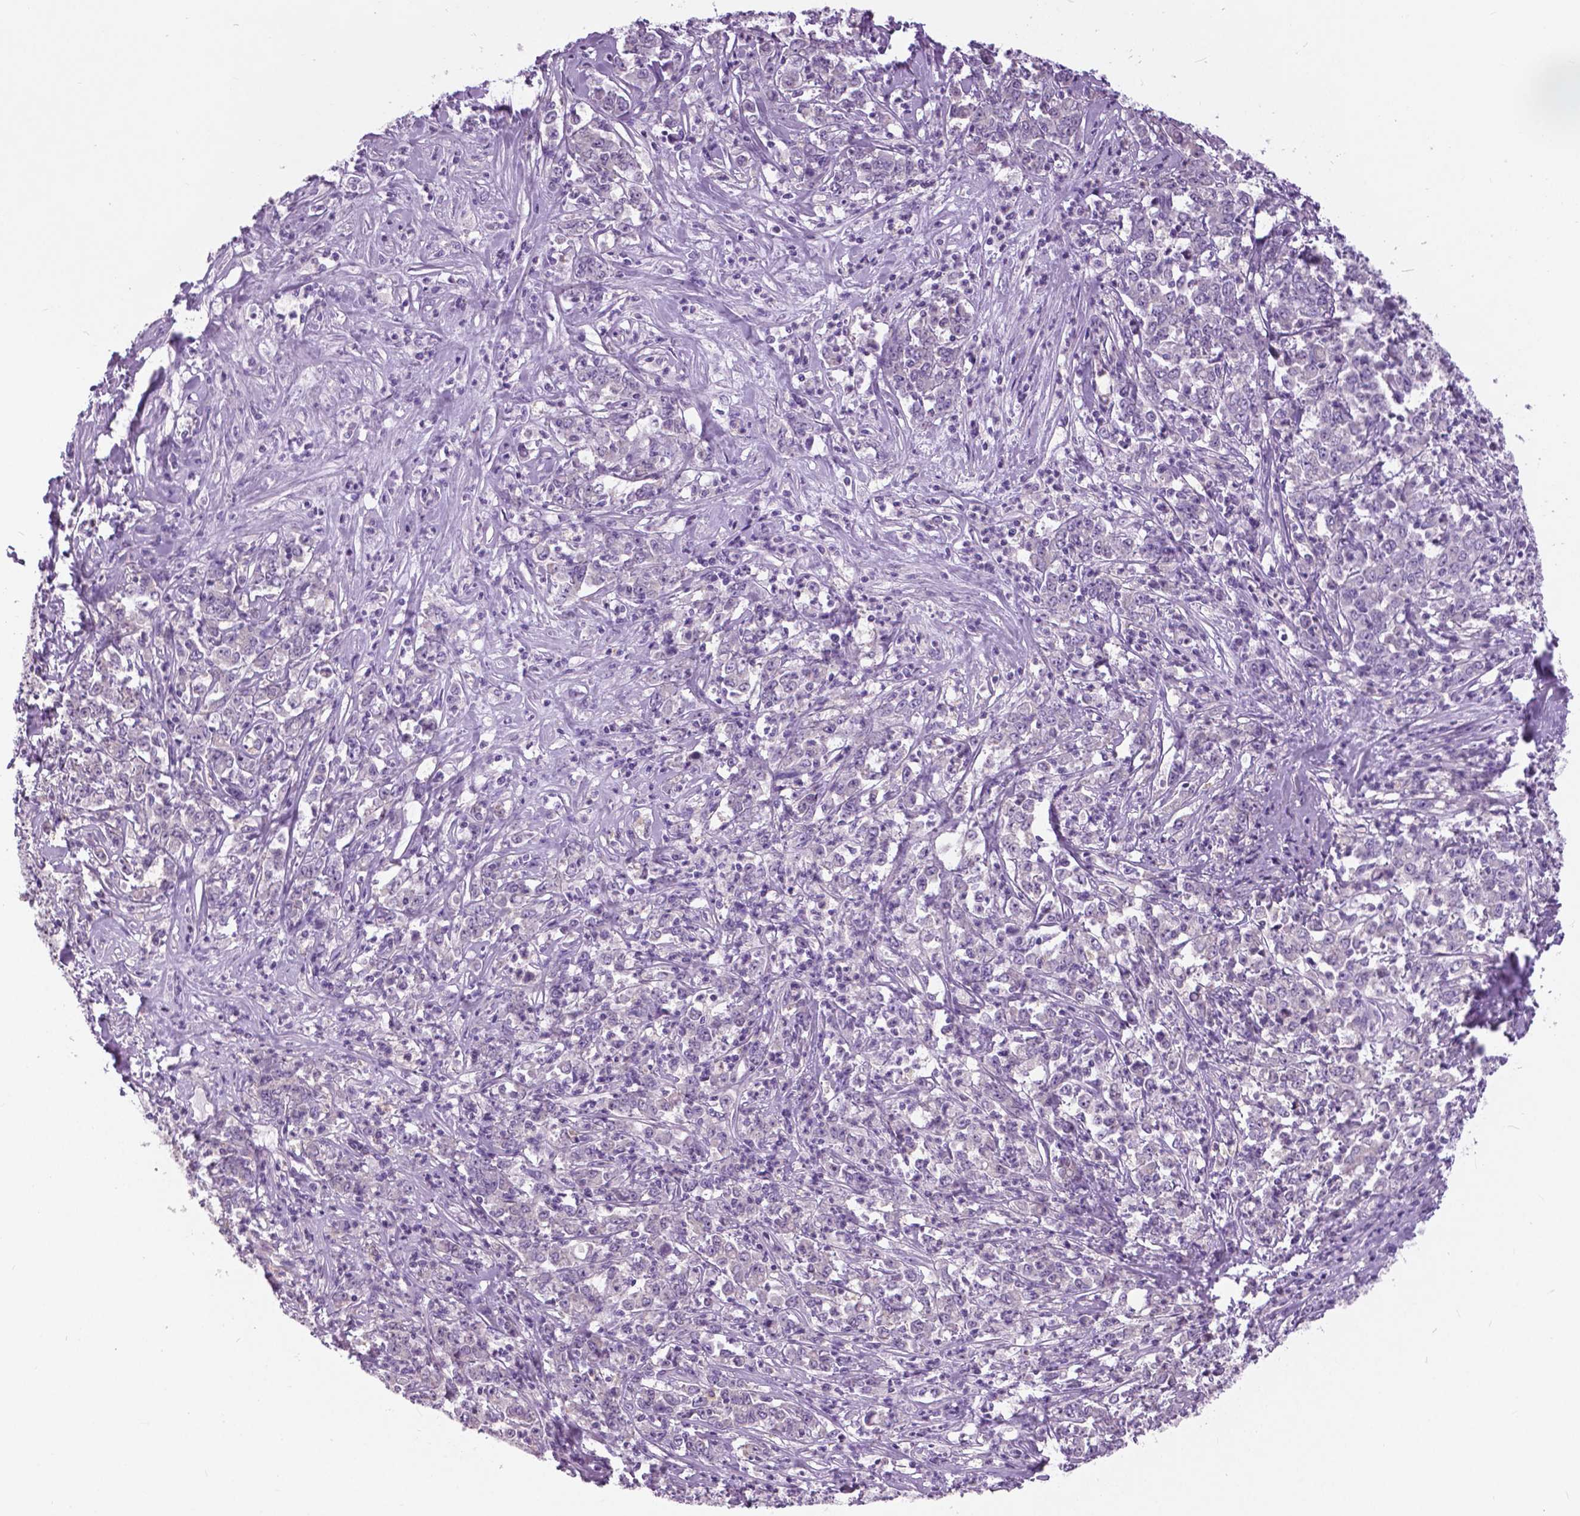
{"staining": {"intensity": "negative", "quantity": "none", "location": "none"}, "tissue": "stomach cancer", "cell_type": "Tumor cells", "image_type": "cancer", "snomed": [{"axis": "morphology", "description": "Adenocarcinoma, NOS"}, {"axis": "topography", "description": "Stomach, lower"}], "caption": "A high-resolution histopathology image shows immunohistochemistry staining of adenocarcinoma (stomach), which displays no significant staining in tumor cells.", "gene": "TP53TG5", "patient": {"sex": "female", "age": 71}}